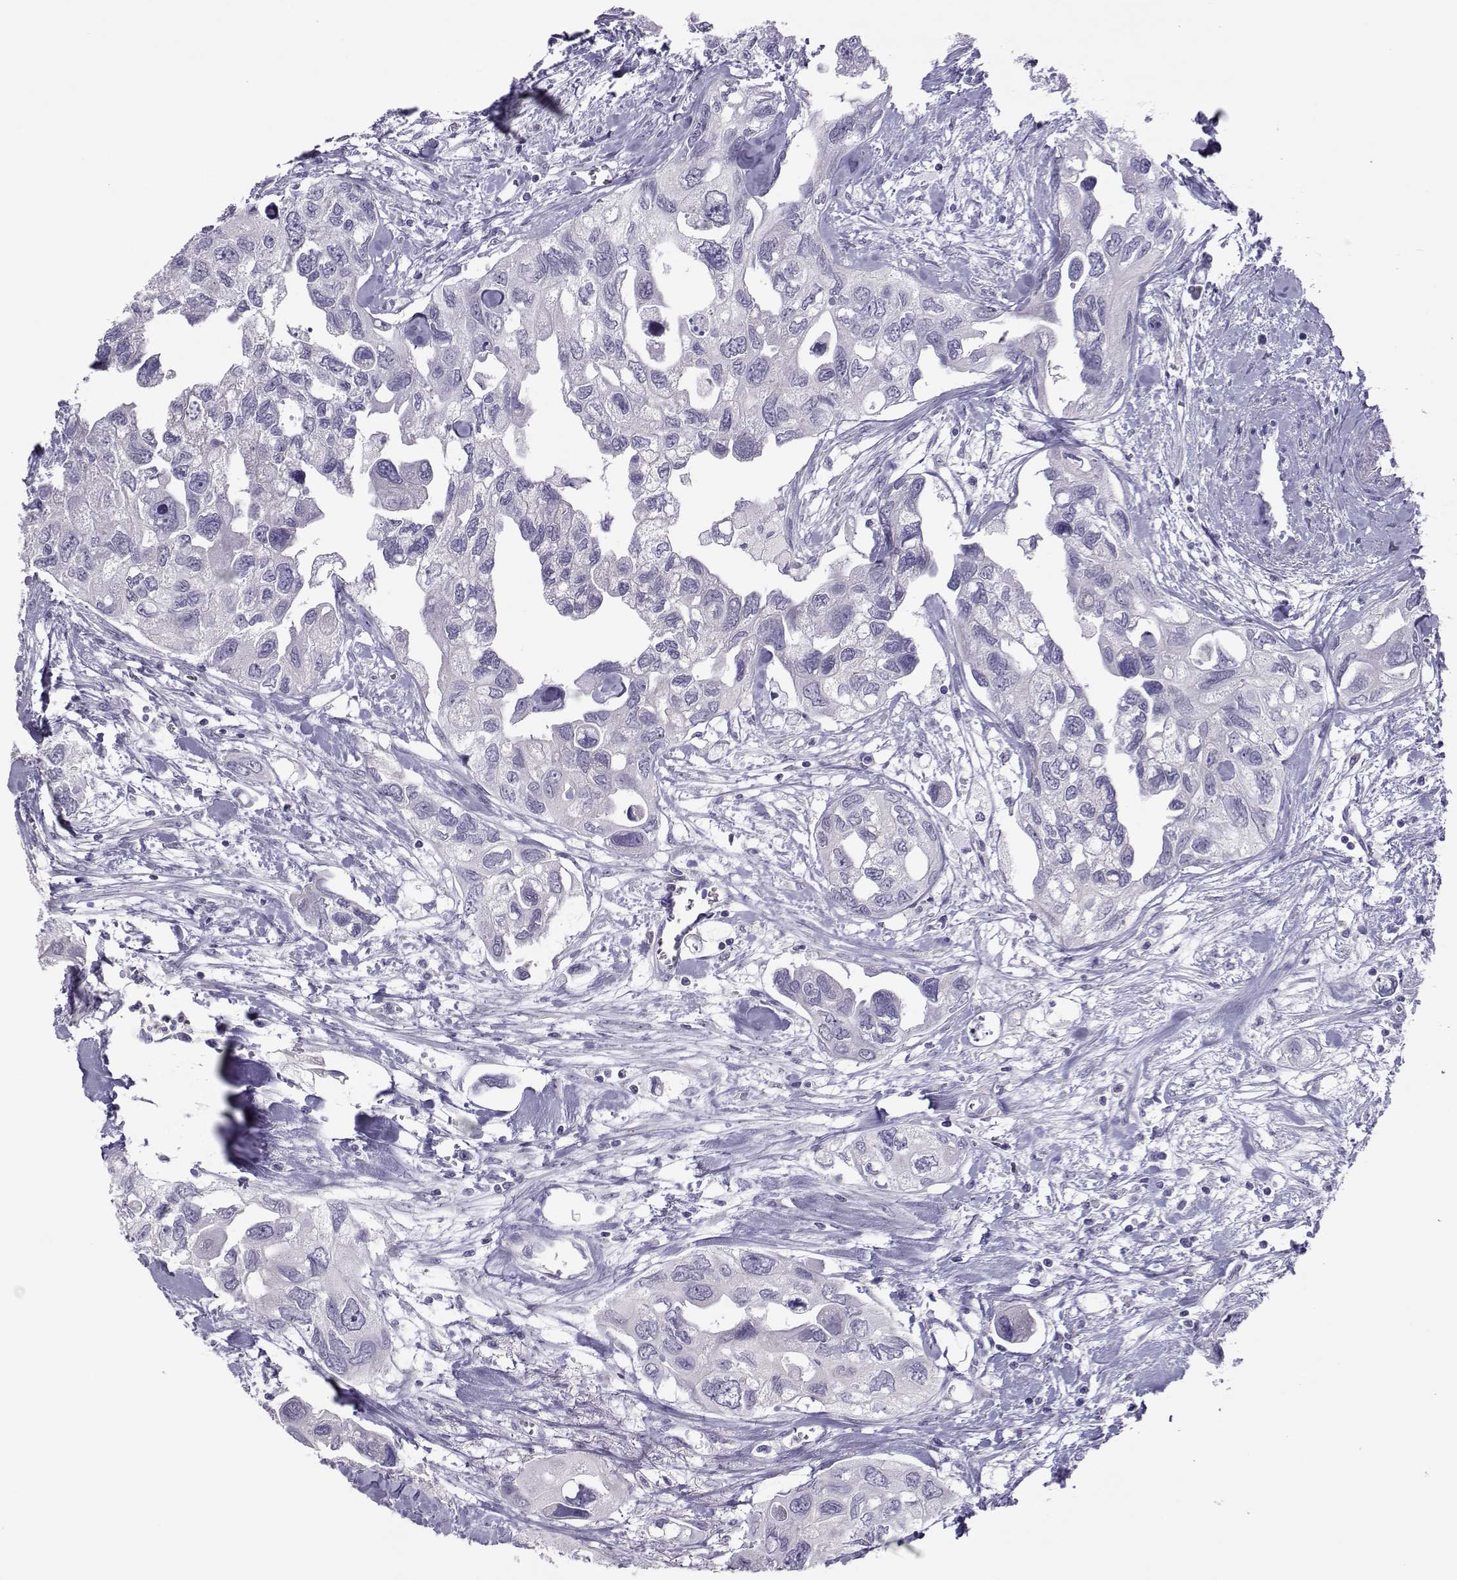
{"staining": {"intensity": "negative", "quantity": "none", "location": "none"}, "tissue": "urothelial cancer", "cell_type": "Tumor cells", "image_type": "cancer", "snomed": [{"axis": "morphology", "description": "Urothelial carcinoma, High grade"}, {"axis": "topography", "description": "Urinary bladder"}], "caption": "DAB immunohistochemical staining of high-grade urothelial carcinoma demonstrates no significant positivity in tumor cells.", "gene": "TRPM7", "patient": {"sex": "male", "age": 59}}